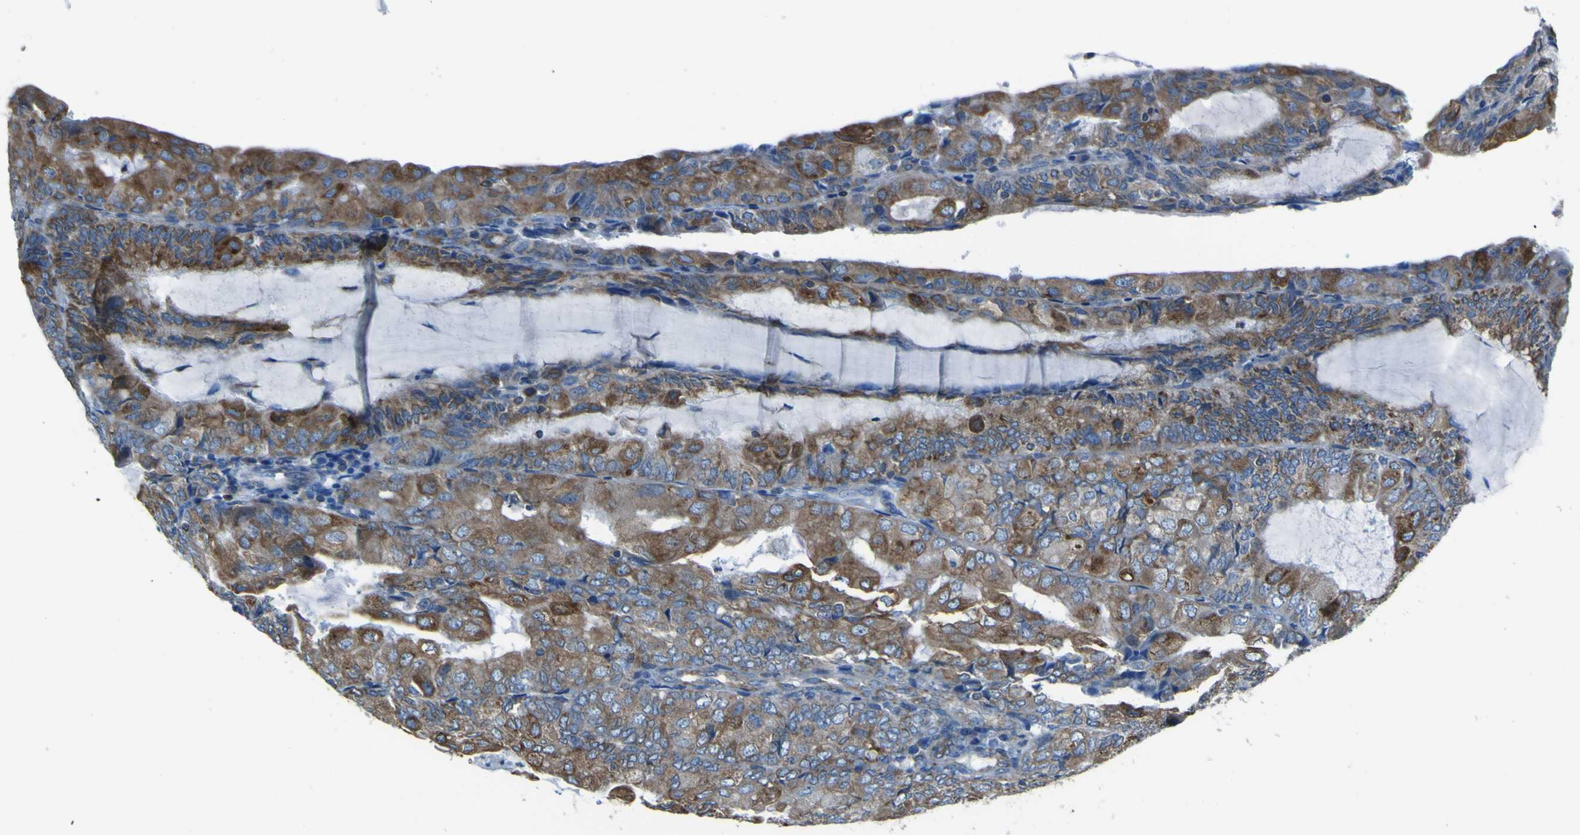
{"staining": {"intensity": "moderate", "quantity": ">75%", "location": "cytoplasmic/membranous"}, "tissue": "endometrial cancer", "cell_type": "Tumor cells", "image_type": "cancer", "snomed": [{"axis": "morphology", "description": "Adenocarcinoma, NOS"}, {"axis": "topography", "description": "Endometrium"}], "caption": "A histopathology image of endometrial adenocarcinoma stained for a protein exhibits moderate cytoplasmic/membranous brown staining in tumor cells.", "gene": "STIM1", "patient": {"sex": "female", "age": 81}}